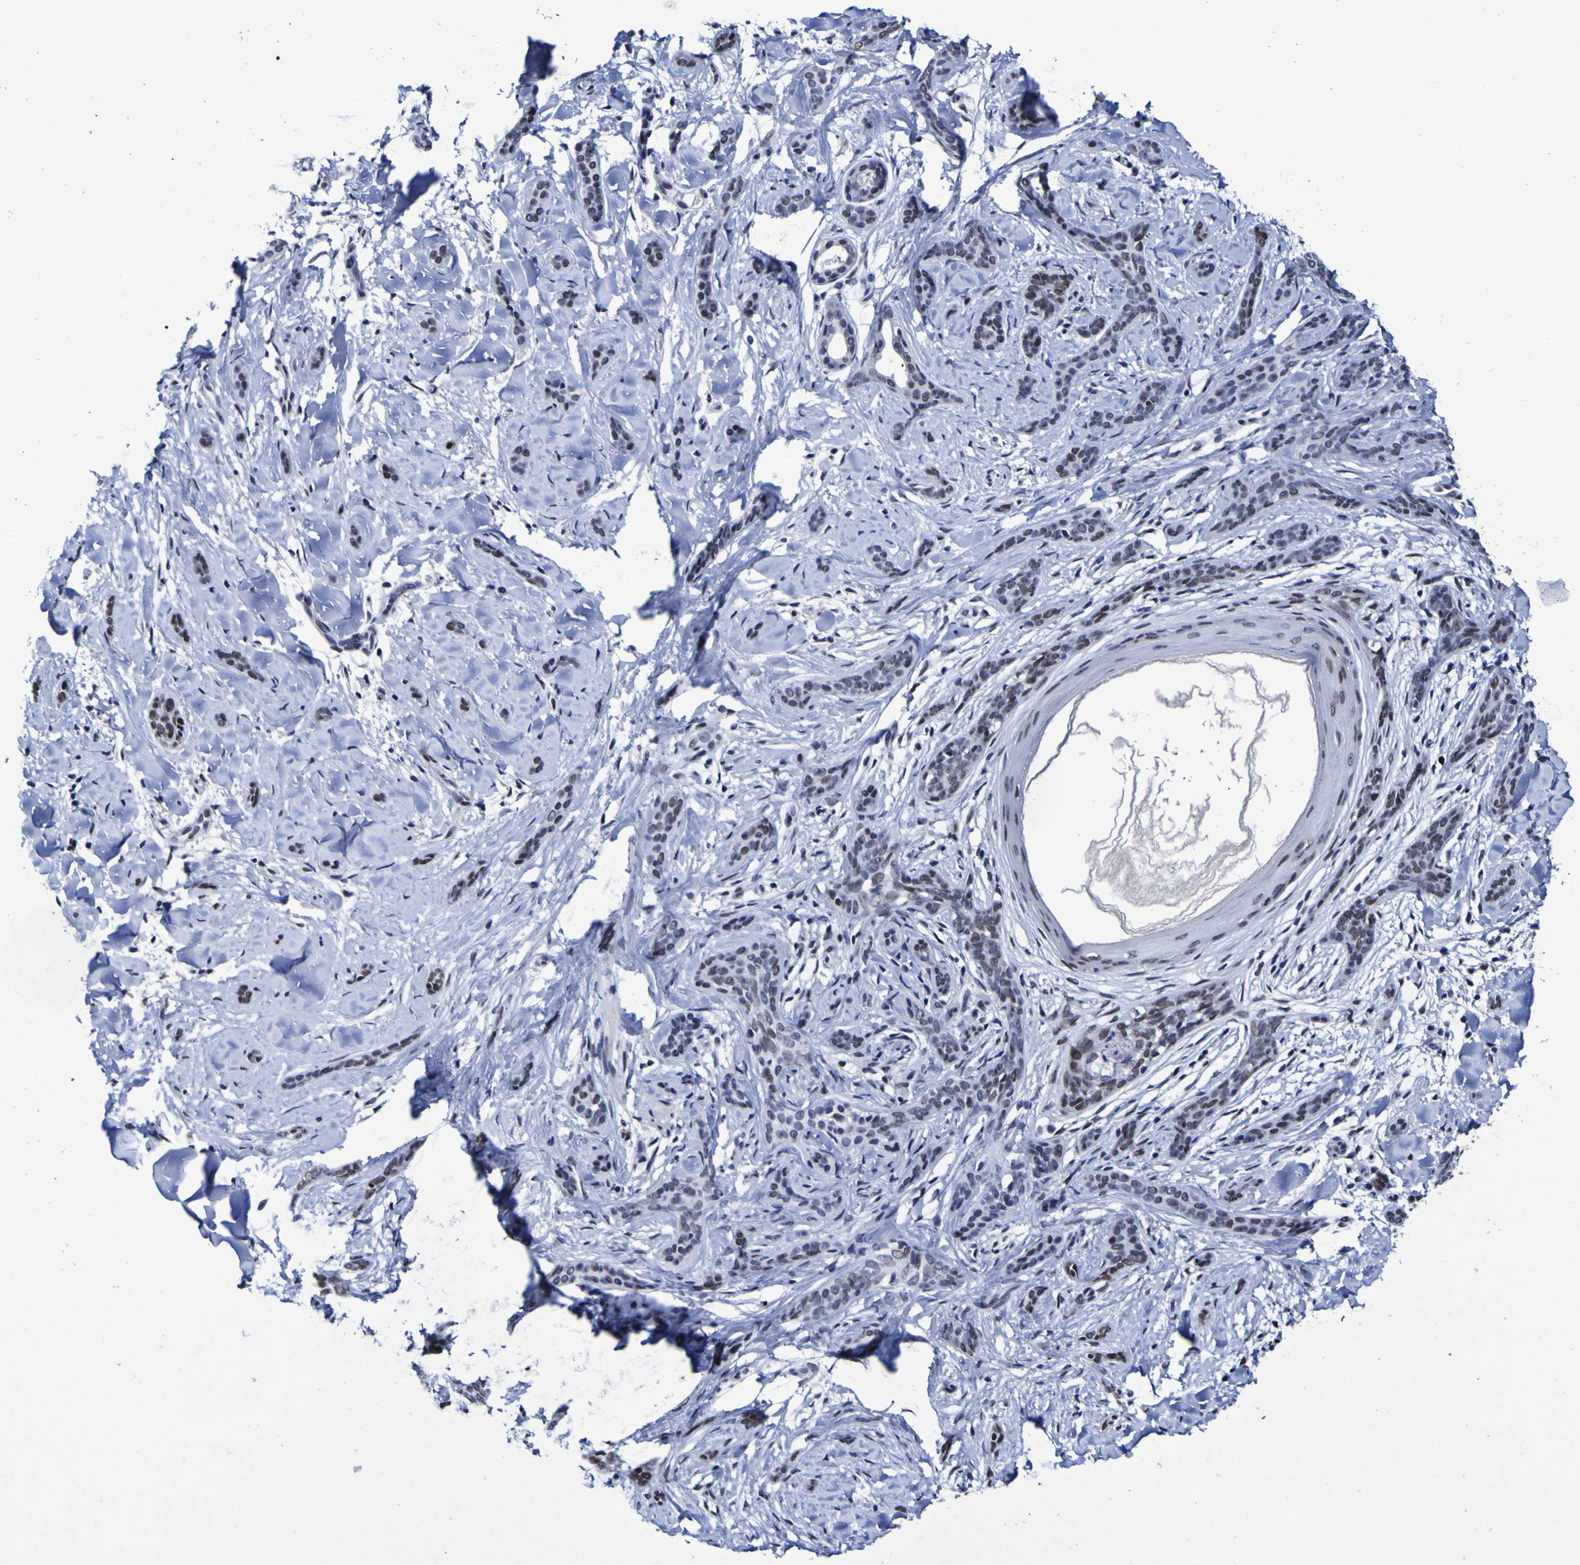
{"staining": {"intensity": "weak", "quantity": "25%-75%", "location": "nuclear"}, "tissue": "skin cancer", "cell_type": "Tumor cells", "image_type": "cancer", "snomed": [{"axis": "morphology", "description": "Basal cell carcinoma"}, {"axis": "morphology", "description": "Adnexal tumor, benign"}, {"axis": "topography", "description": "Skin"}], "caption": "This is an image of IHC staining of skin cancer, which shows weak staining in the nuclear of tumor cells.", "gene": "MBD3", "patient": {"sex": "female", "age": 42}}